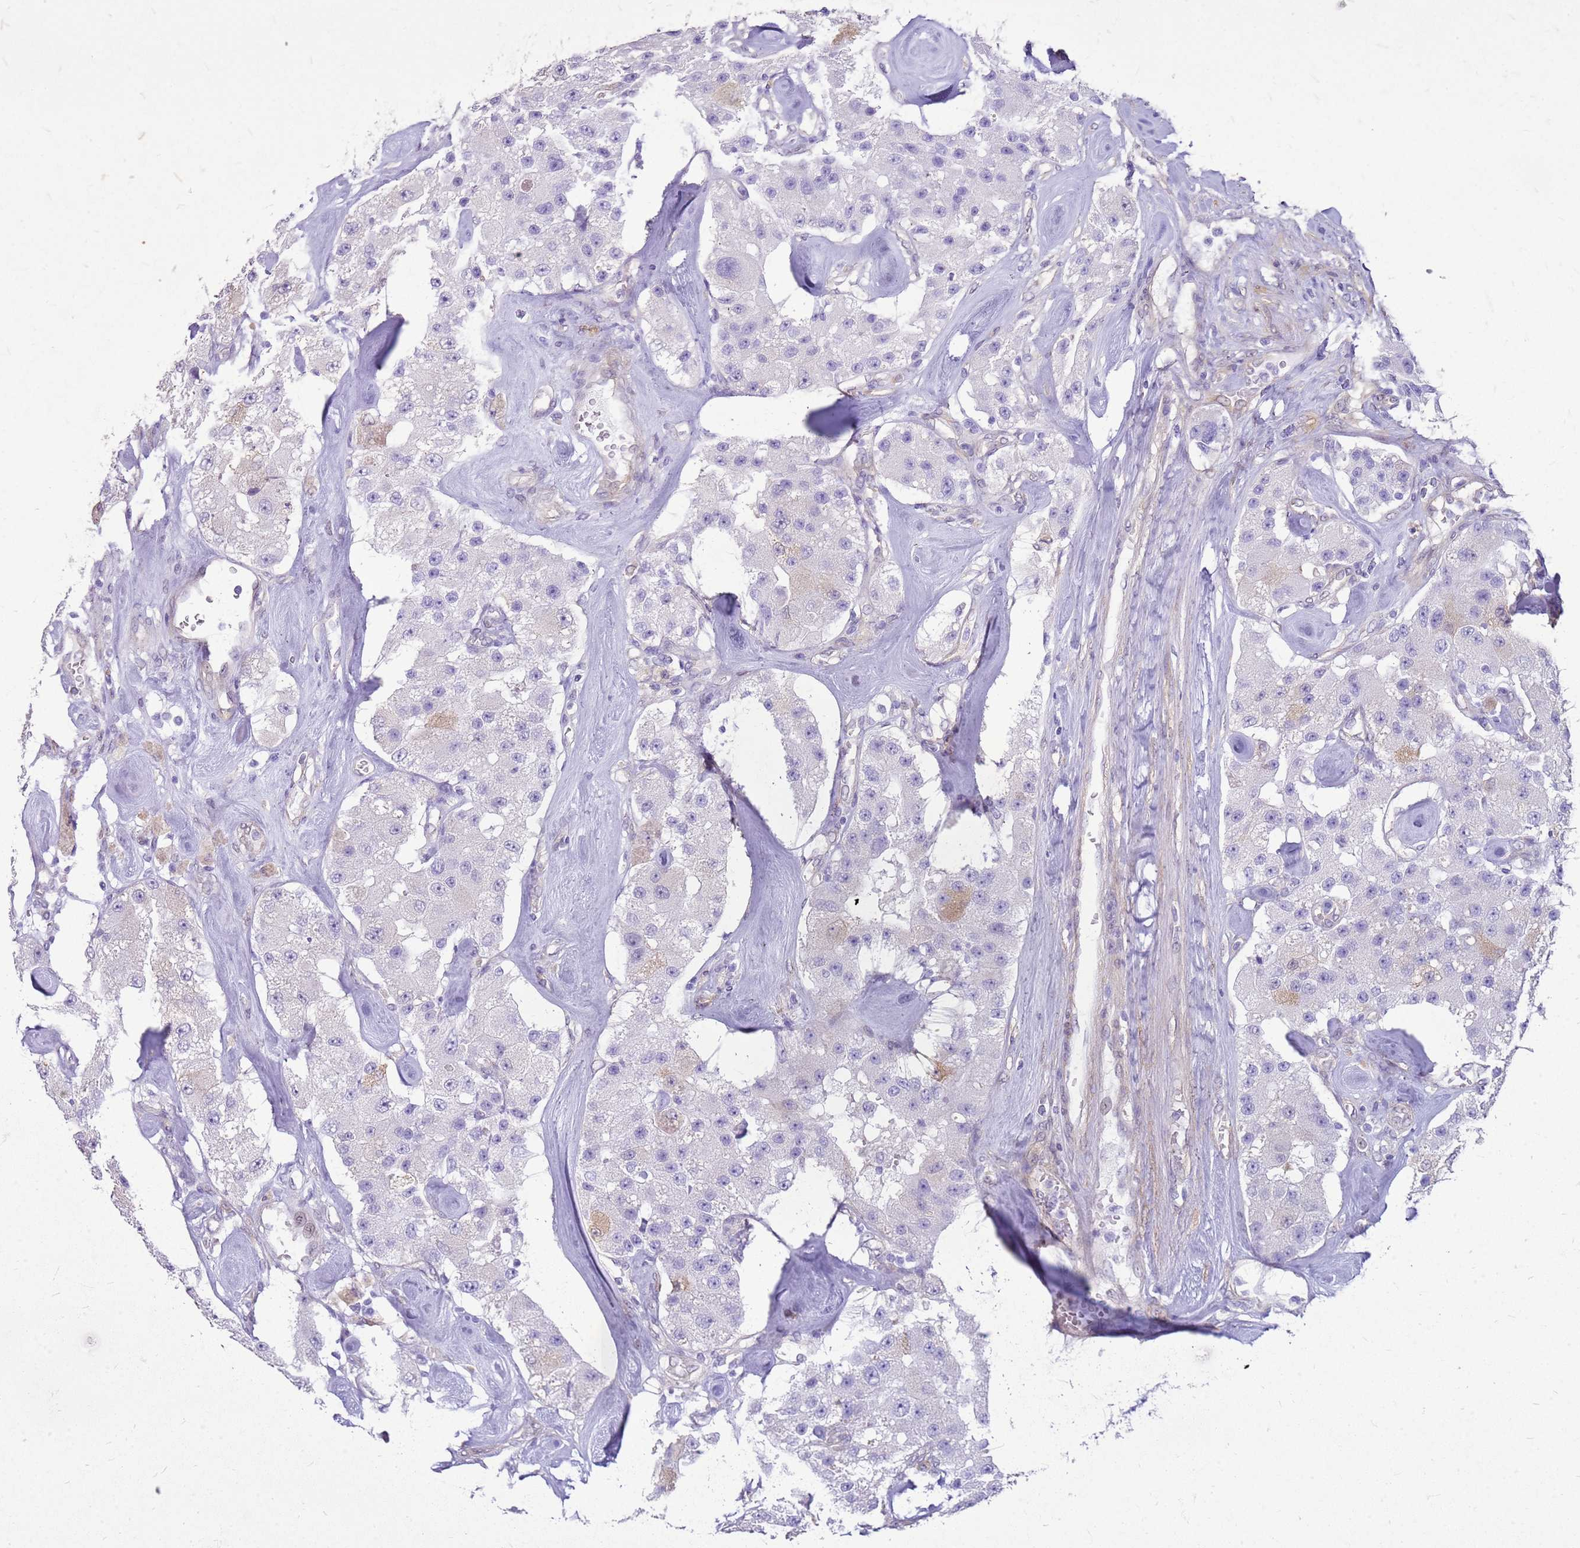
{"staining": {"intensity": "negative", "quantity": "none", "location": "none"}, "tissue": "carcinoid", "cell_type": "Tumor cells", "image_type": "cancer", "snomed": [{"axis": "morphology", "description": "Carcinoid, malignant, NOS"}, {"axis": "topography", "description": "Pancreas"}], "caption": "This is an immunohistochemistry (IHC) image of malignant carcinoid. There is no staining in tumor cells.", "gene": "HSPB1", "patient": {"sex": "male", "age": 41}}